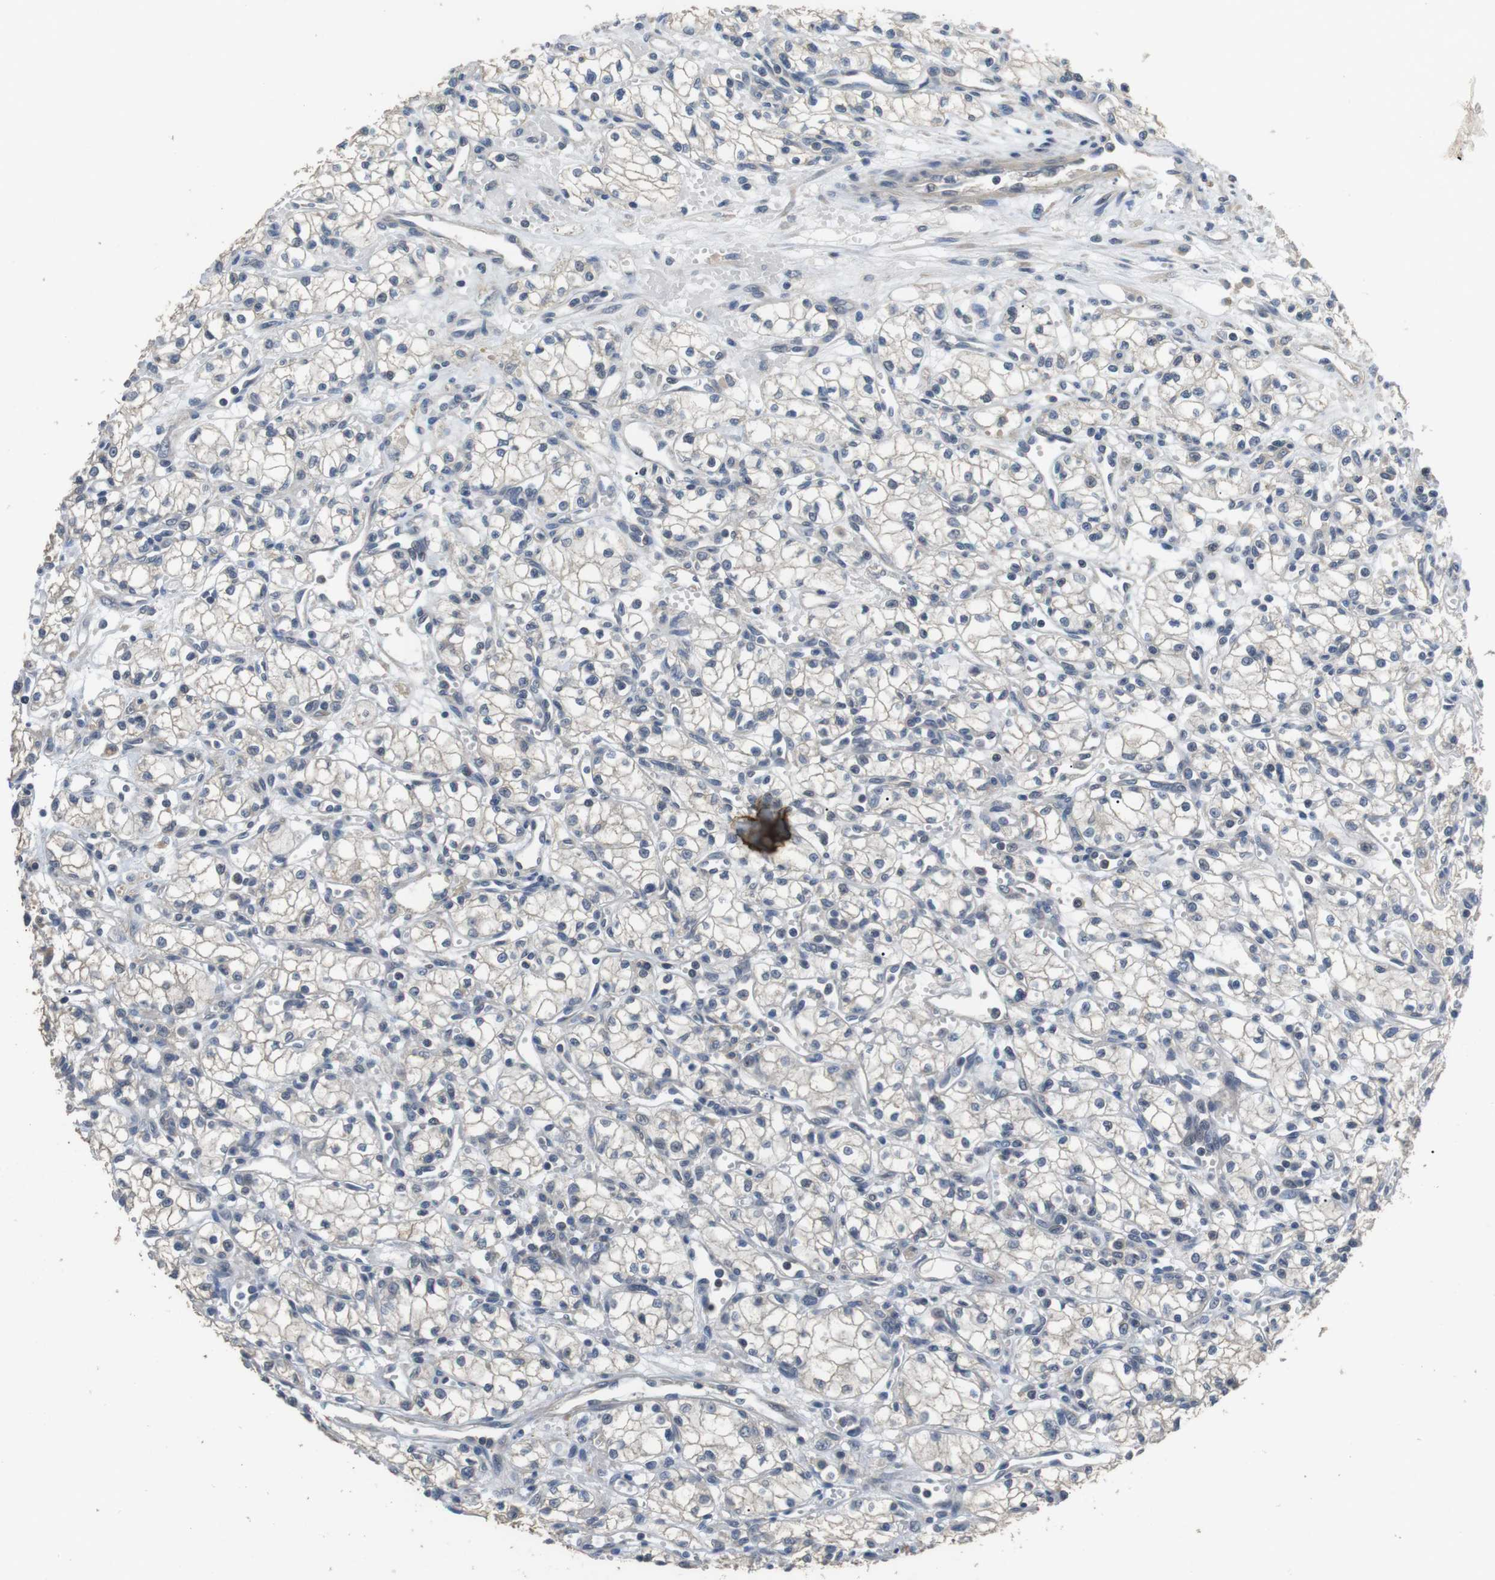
{"staining": {"intensity": "negative", "quantity": "none", "location": "none"}, "tissue": "renal cancer", "cell_type": "Tumor cells", "image_type": "cancer", "snomed": [{"axis": "morphology", "description": "Normal tissue, NOS"}, {"axis": "morphology", "description": "Adenocarcinoma, NOS"}, {"axis": "topography", "description": "Kidney"}], "caption": "Tumor cells are negative for protein expression in human renal cancer (adenocarcinoma).", "gene": "ADGRL3", "patient": {"sex": "male", "age": 59}}